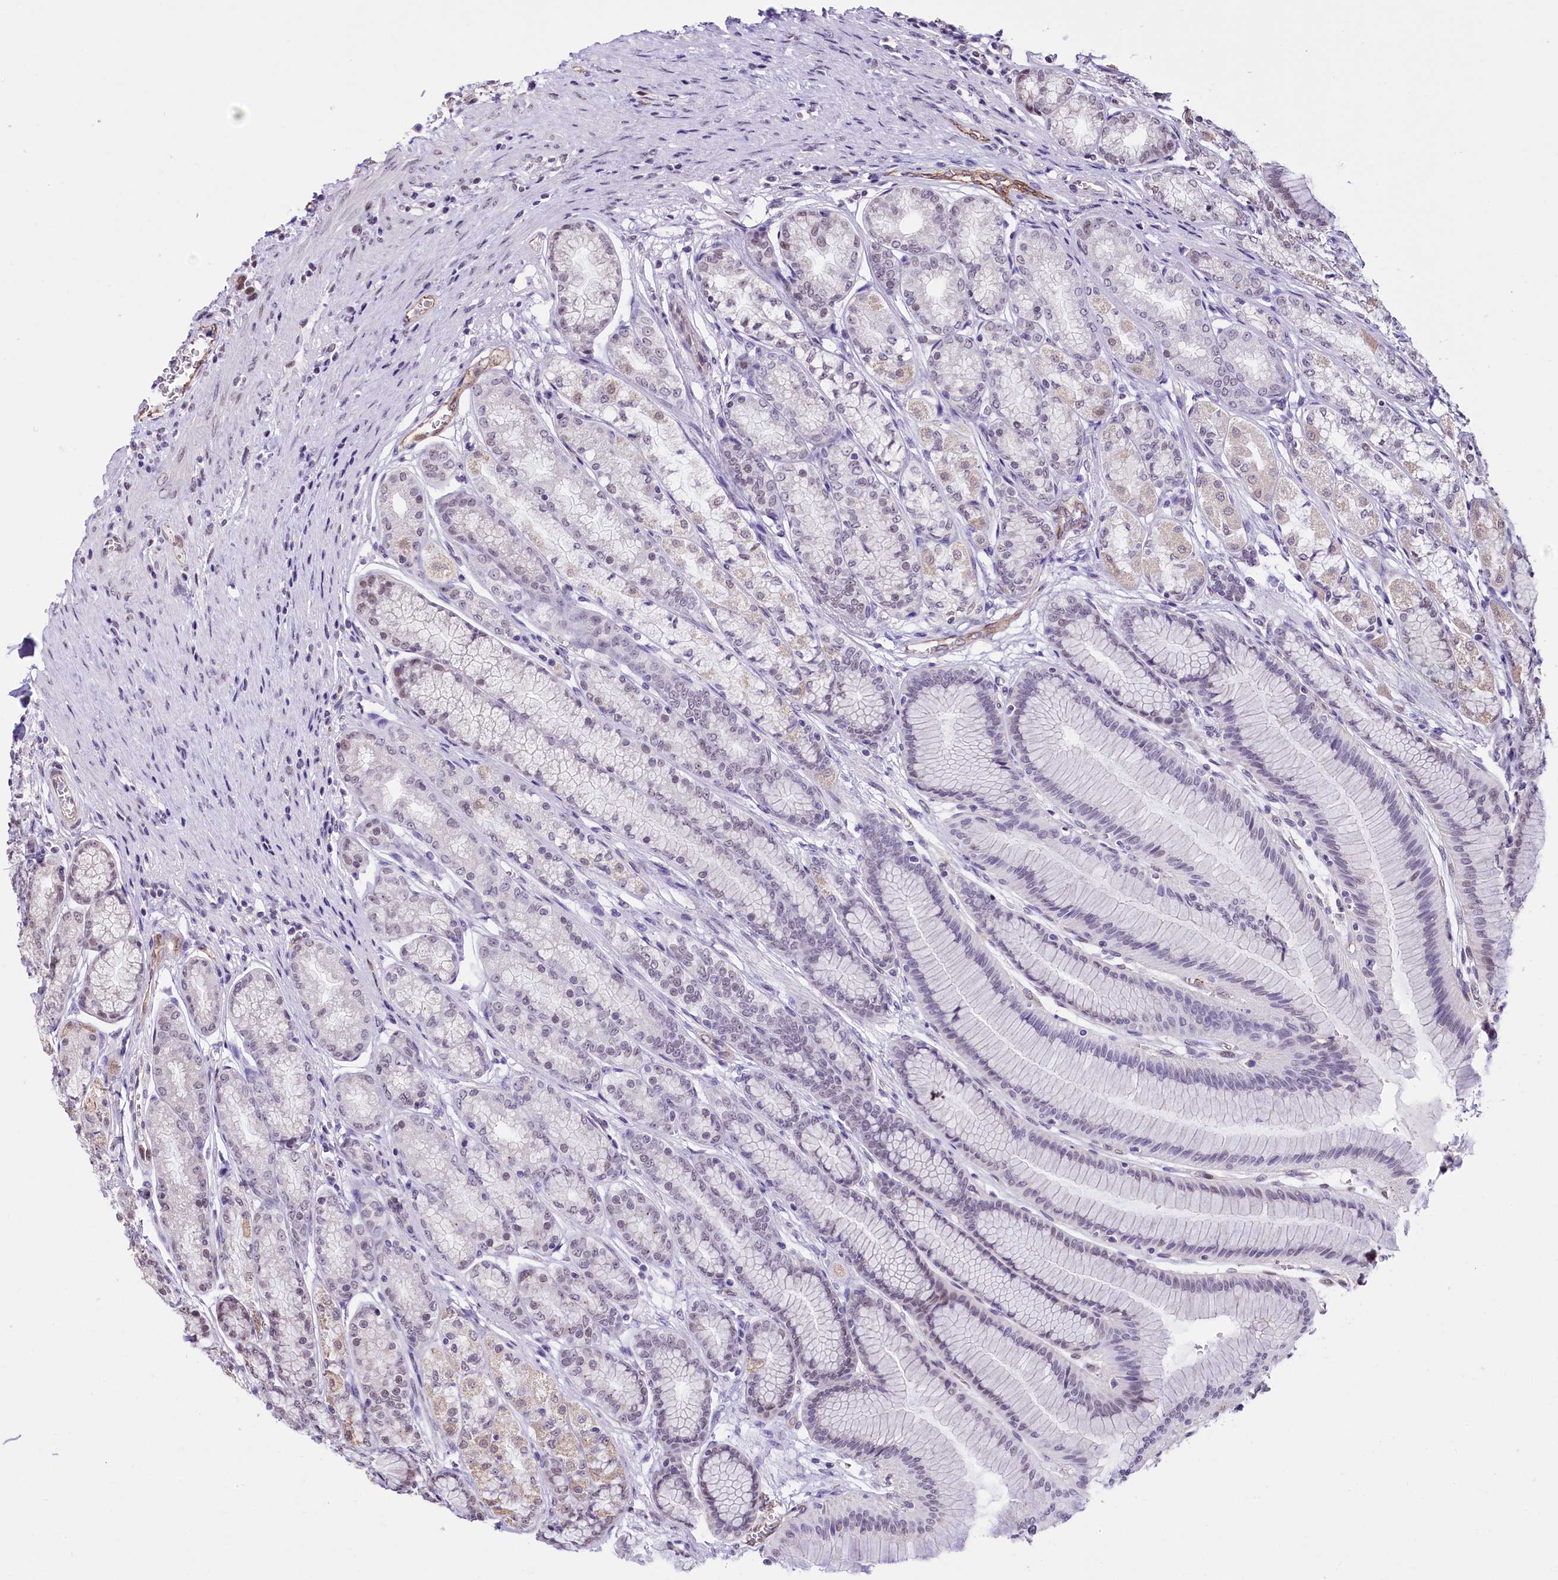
{"staining": {"intensity": "weak", "quantity": "<25%", "location": "cytoplasmic/membranous"}, "tissue": "stomach", "cell_type": "Glandular cells", "image_type": "normal", "snomed": [{"axis": "morphology", "description": "Normal tissue, NOS"}, {"axis": "morphology", "description": "Adenocarcinoma, NOS"}, {"axis": "morphology", "description": "Adenocarcinoma, High grade"}, {"axis": "topography", "description": "Stomach, upper"}, {"axis": "topography", "description": "Stomach"}], "caption": "Stomach was stained to show a protein in brown. There is no significant positivity in glandular cells. Nuclei are stained in blue.", "gene": "MRPL54", "patient": {"sex": "female", "age": 65}}